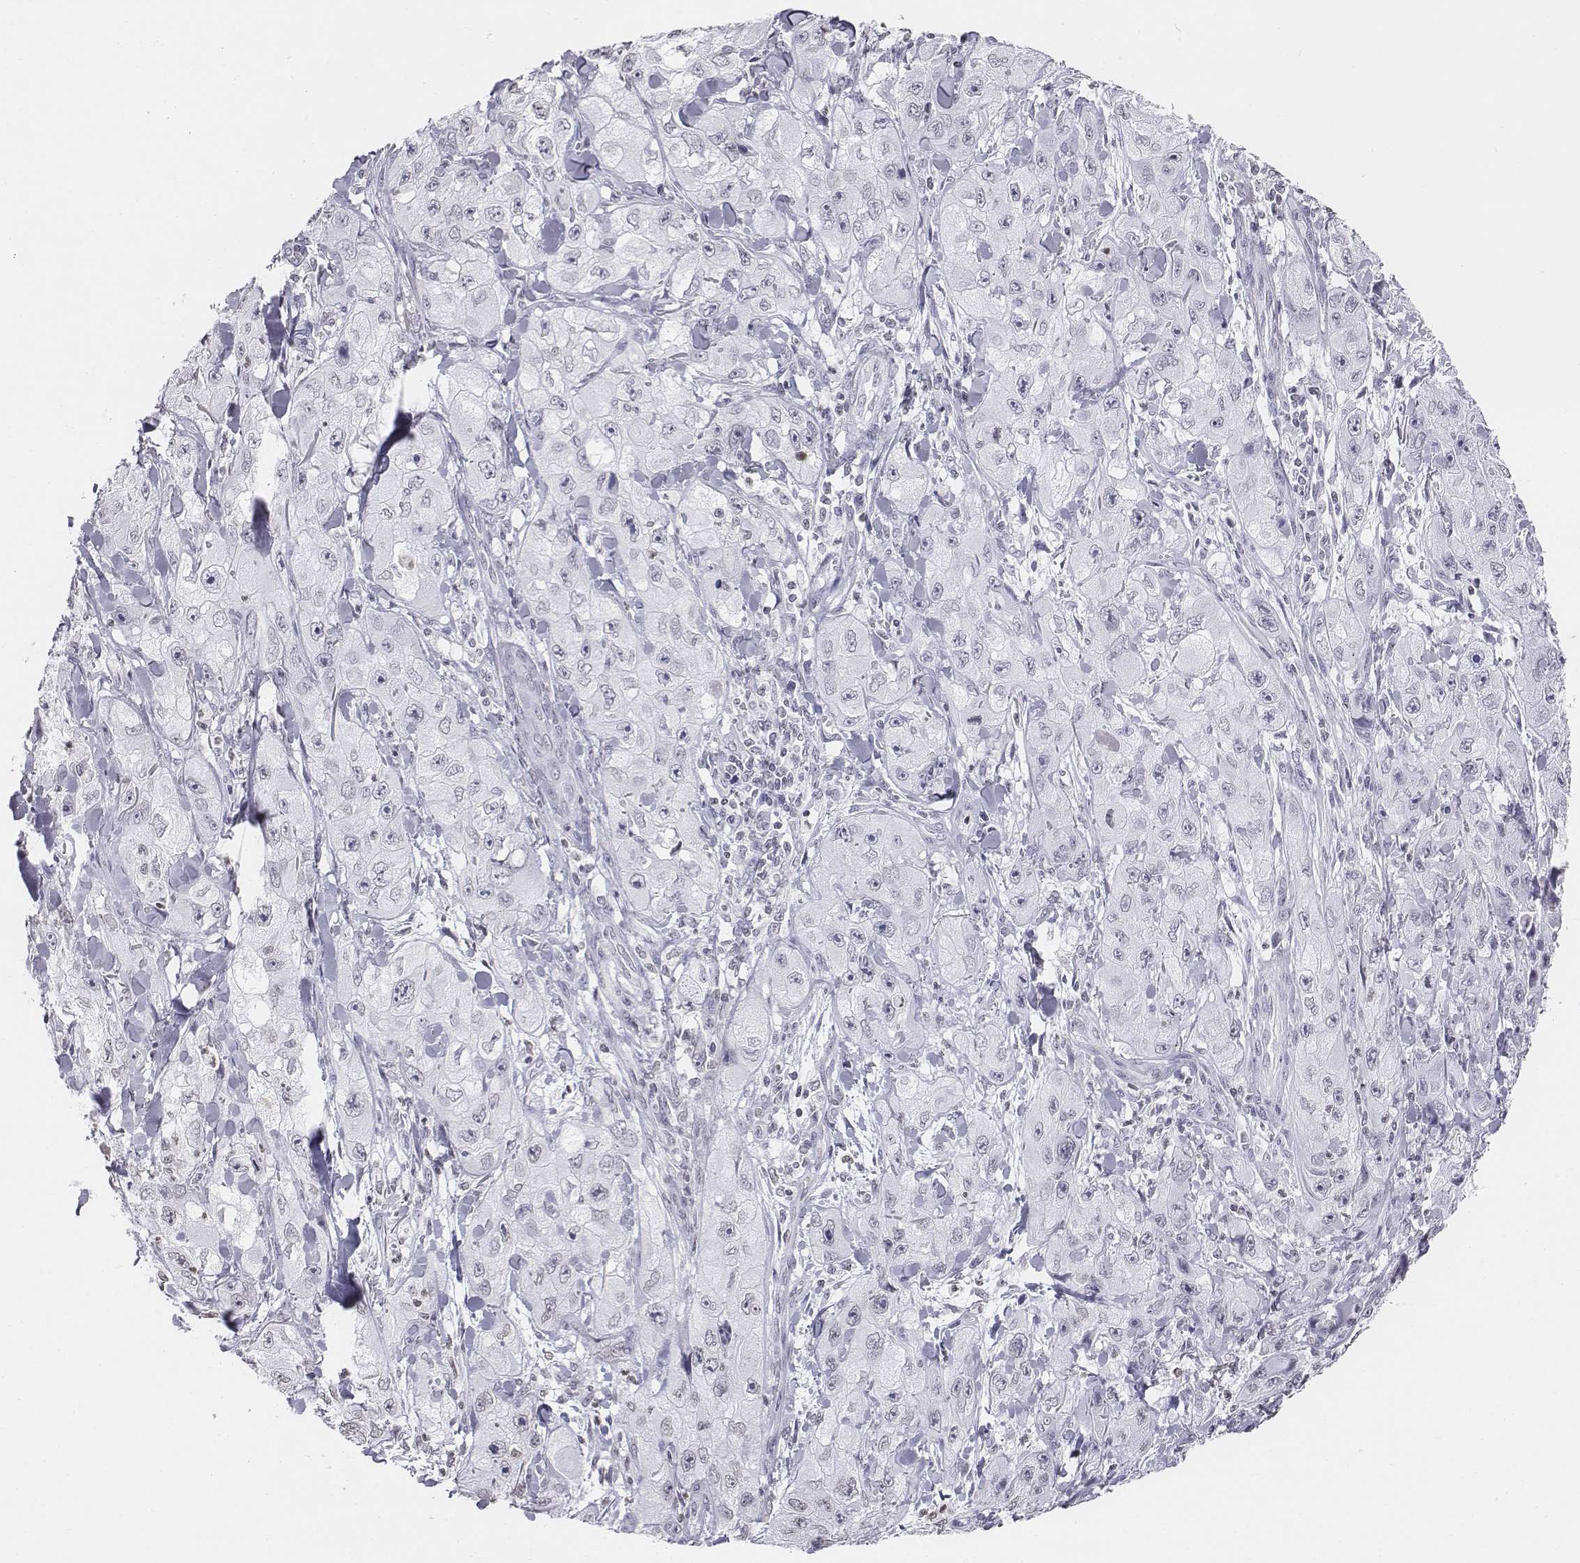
{"staining": {"intensity": "negative", "quantity": "none", "location": "none"}, "tissue": "skin cancer", "cell_type": "Tumor cells", "image_type": "cancer", "snomed": [{"axis": "morphology", "description": "Squamous cell carcinoma, NOS"}, {"axis": "topography", "description": "Skin"}, {"axis": "topography", "description": "Subcutis"}], "caption": "This is a image of IHC staining of skin cancer (squamous cell carcinoma), which shows no staining in tumor cells.", "gene": "BARHL1", "patient": {"sex": "male", "age": 73}}